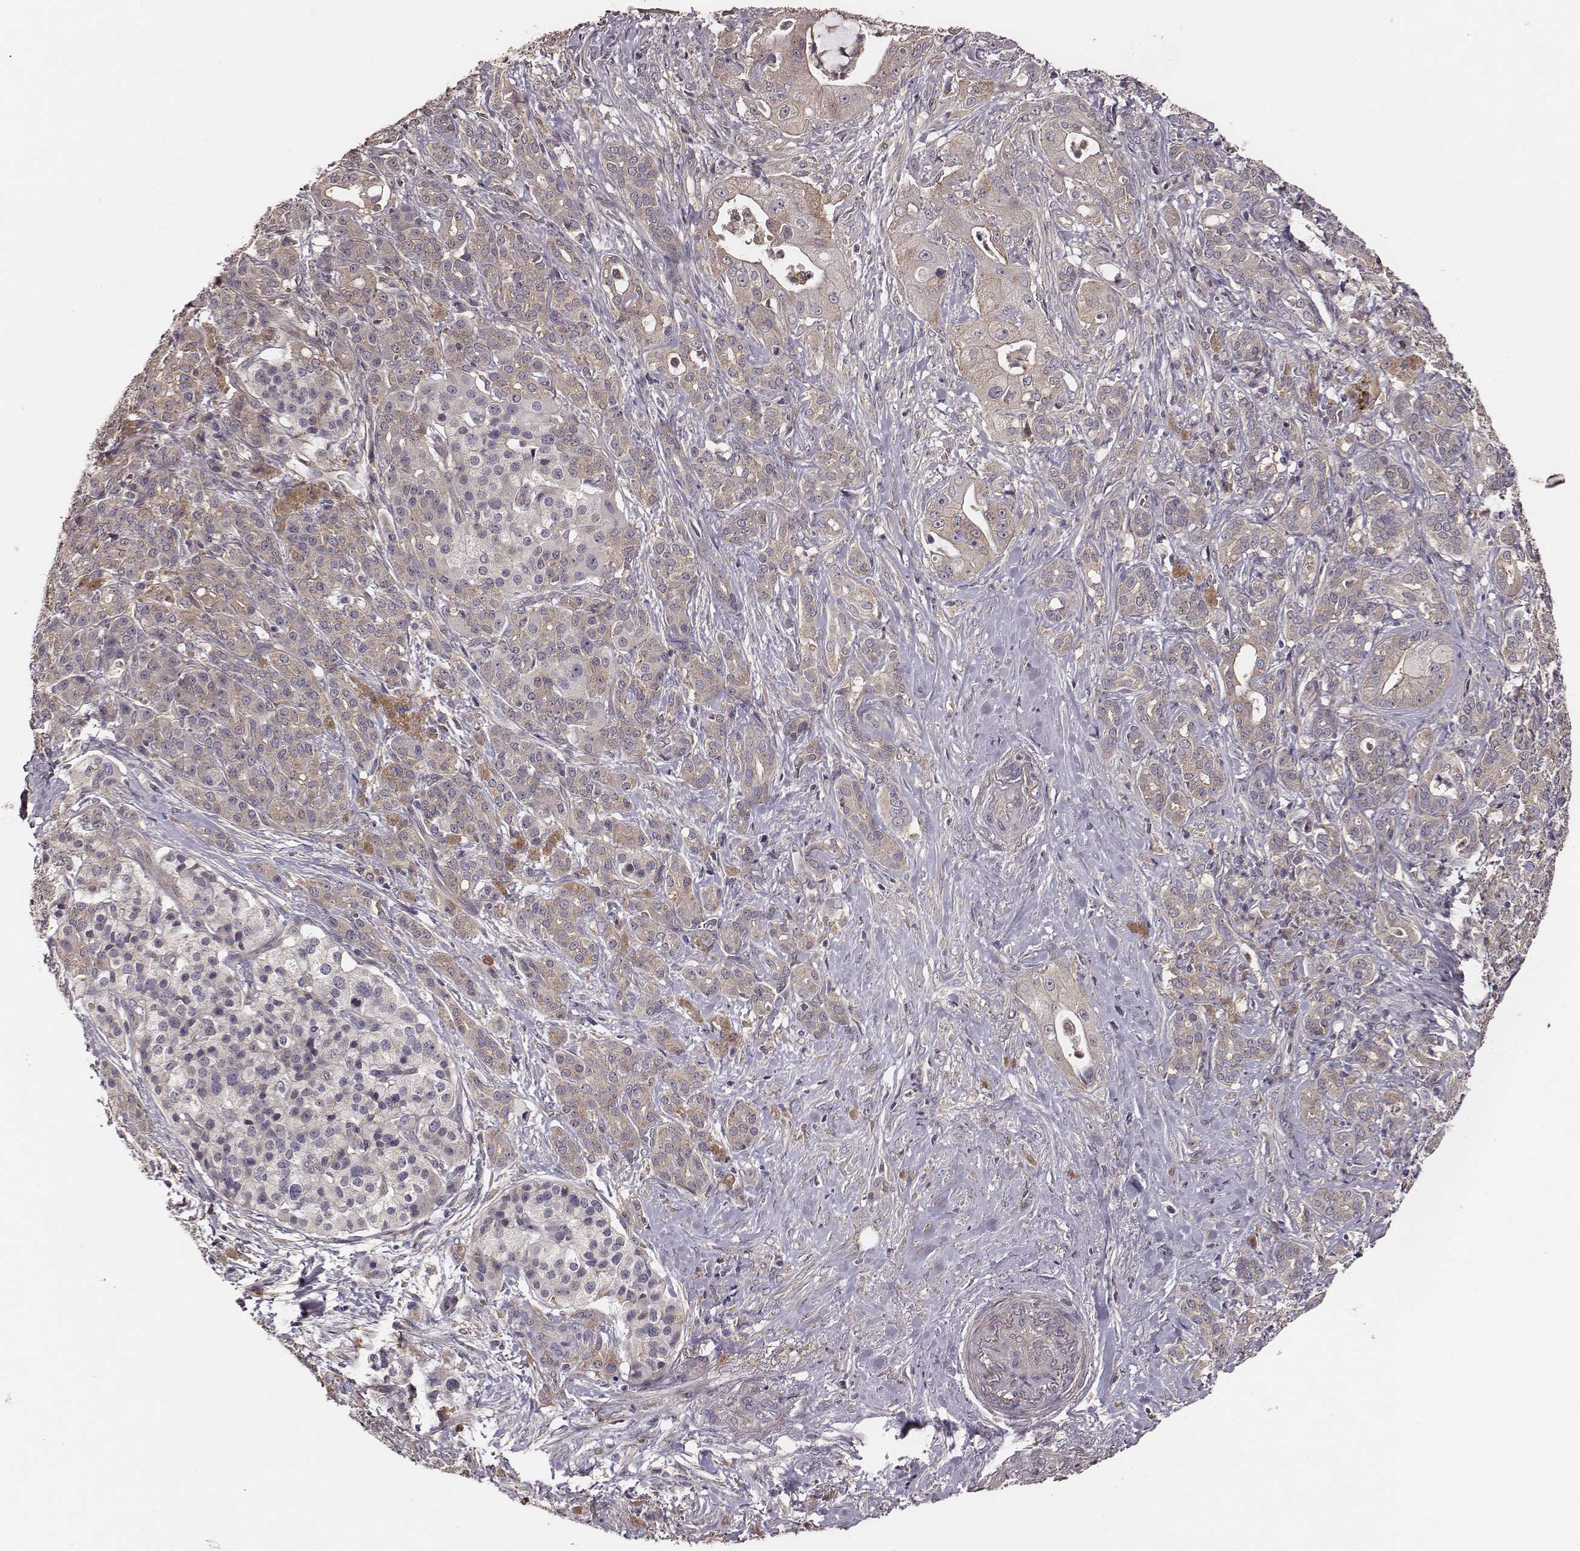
{"staining": {"intensity": "weak", "quantity": ">75%", "location": "cytoplasmic/membranous"}, "tissue": "pancreatic cancer", "cell_type": "Tumor cells", "image_type": "cancer", "snomed": [{"axis": "morphology", "description": "Normal tissue, NOS"}, {"axis": "morphology", "description": "Inflammation, NOS"}, {"axis": "morphology", "description": "Adenocarcinoma, NOS"}, {"axis": "topography", "description": "Pancreas"}], "caption": "Pancreatic cancer (adenocarcinoma) stained with a protein marker shows weak staining in tumor cells.", "gene": "VPS26A", "patient": {"sex": "male", "age": 57}}